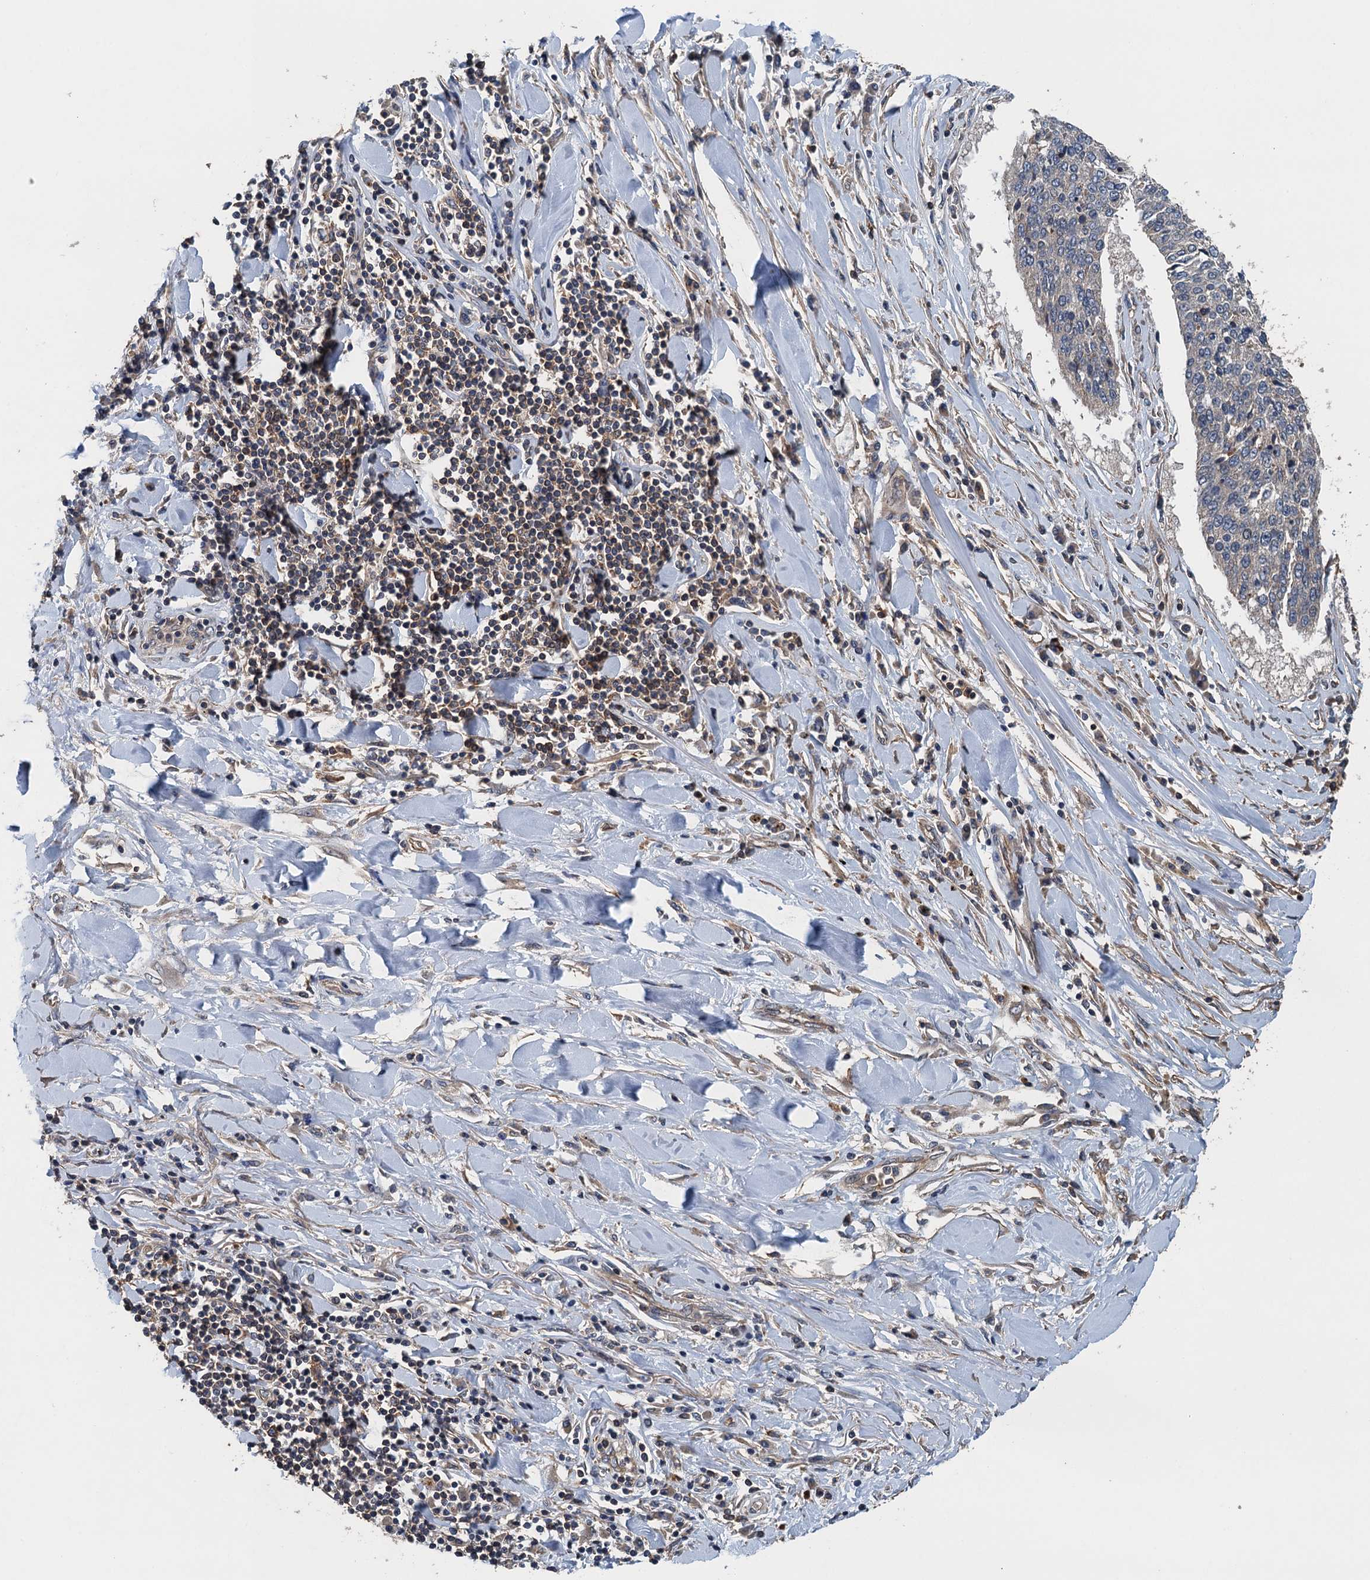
{"staining": {"intensity": "negative", "quantity": "none", "location": "none"}, "tissue": "lung cancer", "cell_type": "Tumor cells", "image_type": "cancer", "snomed": [{"axis": "morphology", "description": "Normal tissue, NOS"}, {"axis": "morphology", "description": "Squamous cell carcinoma, NOS"}, {"axis": "topography", "description": "Cartilage tissue"}, {"axis": "topography", "description": "Bronchus"}, {"axis": "topography", "description": "Lung"}, {"axis": "topography", "description": "Peripheral nerve tissue"}], "caption": "Immunohistochemistry of human lung cancer displays no staining in tumor cells.", "gene": "BORCS5", "patient": {"sex": "female", "age": 49}}